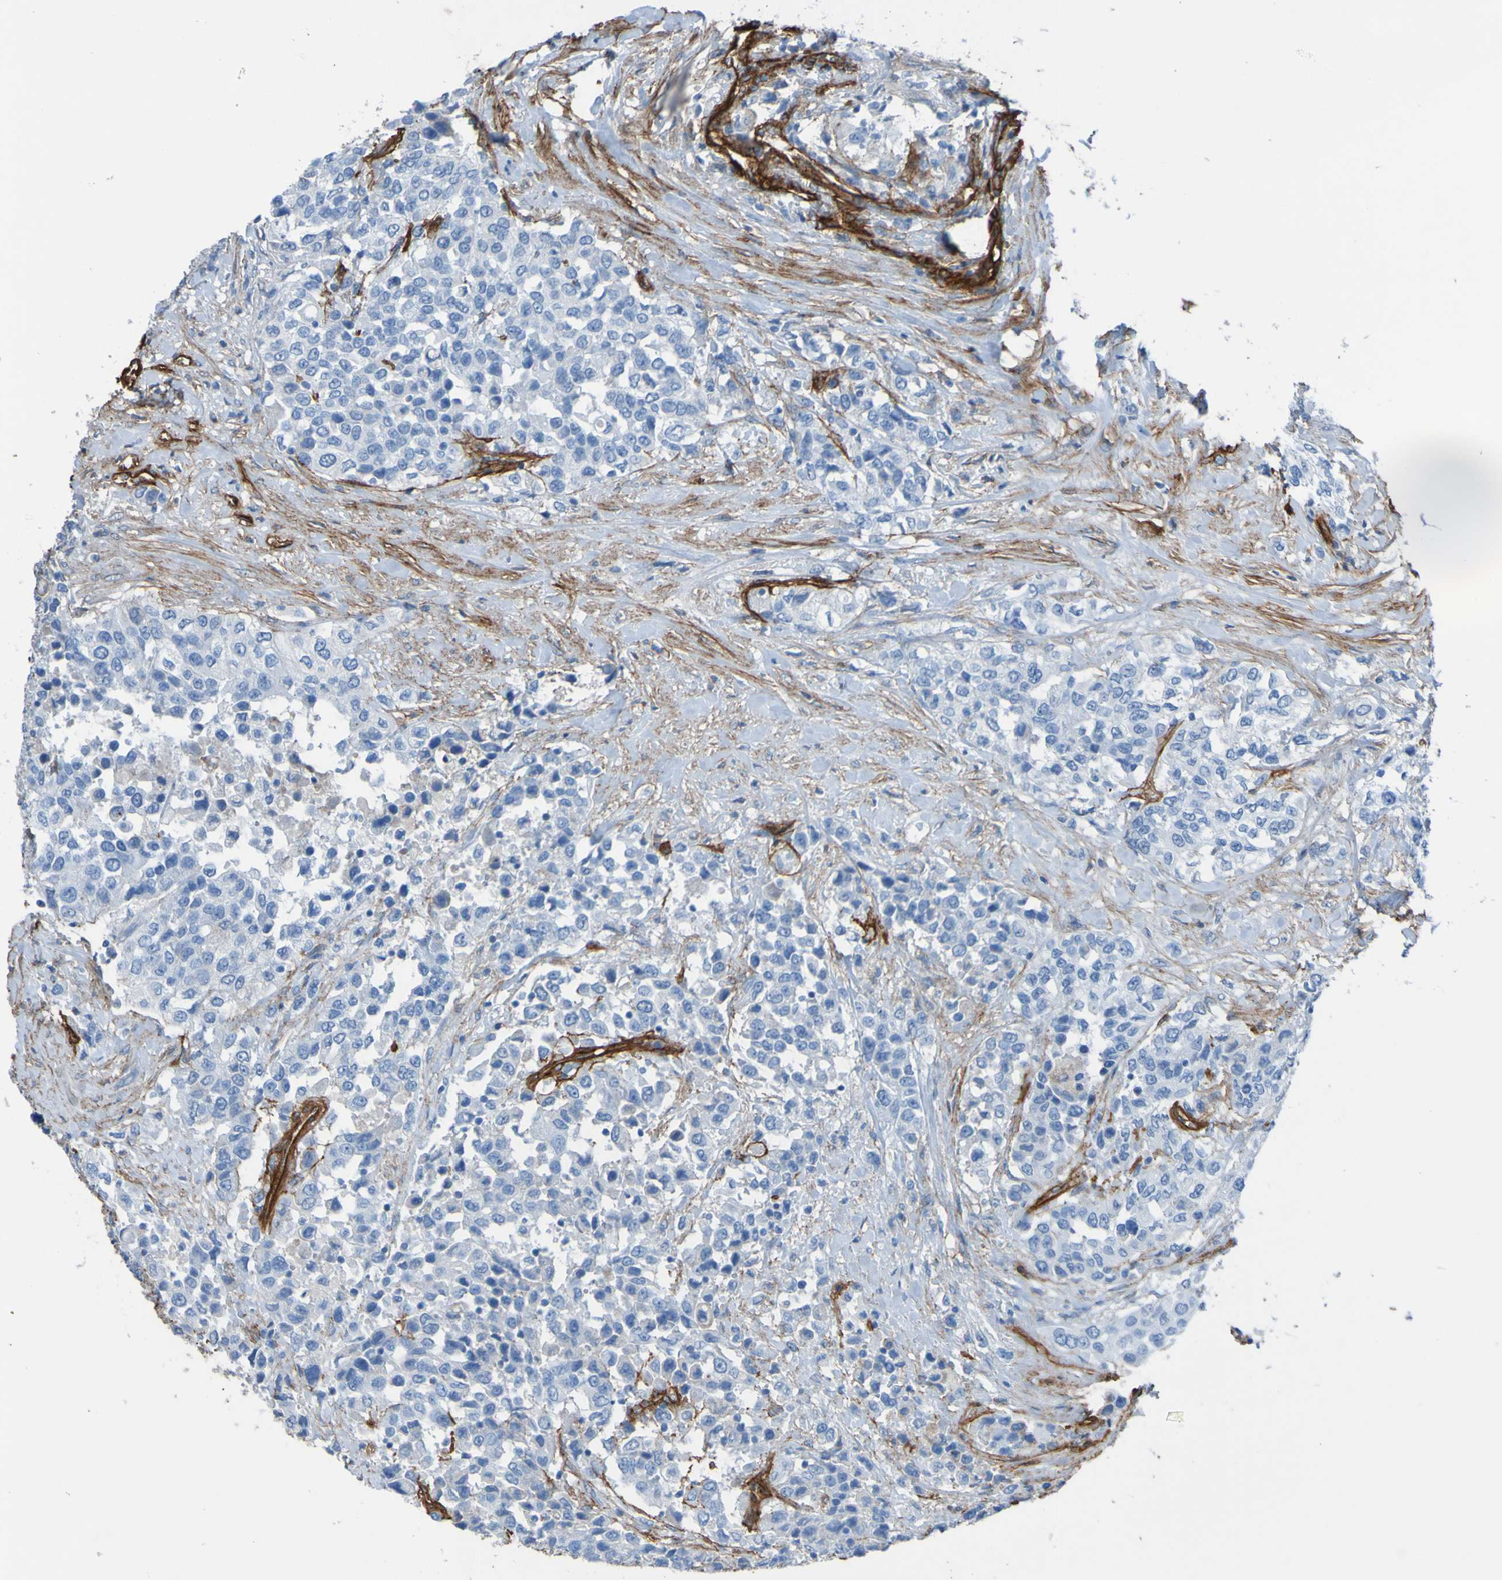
{"staining": {"intensity": "negative", "quantity": "none", "location": "none"}, "tissue": "urothelial cancer", "cell_type": "Tumor cells", "image_type": "cancer", "snomed": [{"axis": "morphology", "description": "Urothelial carcinoma, High grade"}, {"axis": "topography", "description": "Urinary bladder"}], "caption": "Tumor cells are negative for brown protein staining in urothelial carcinoma (high-grade).", "gene": "COL4A2", "patient": {"sex": "female", "age": 80}}